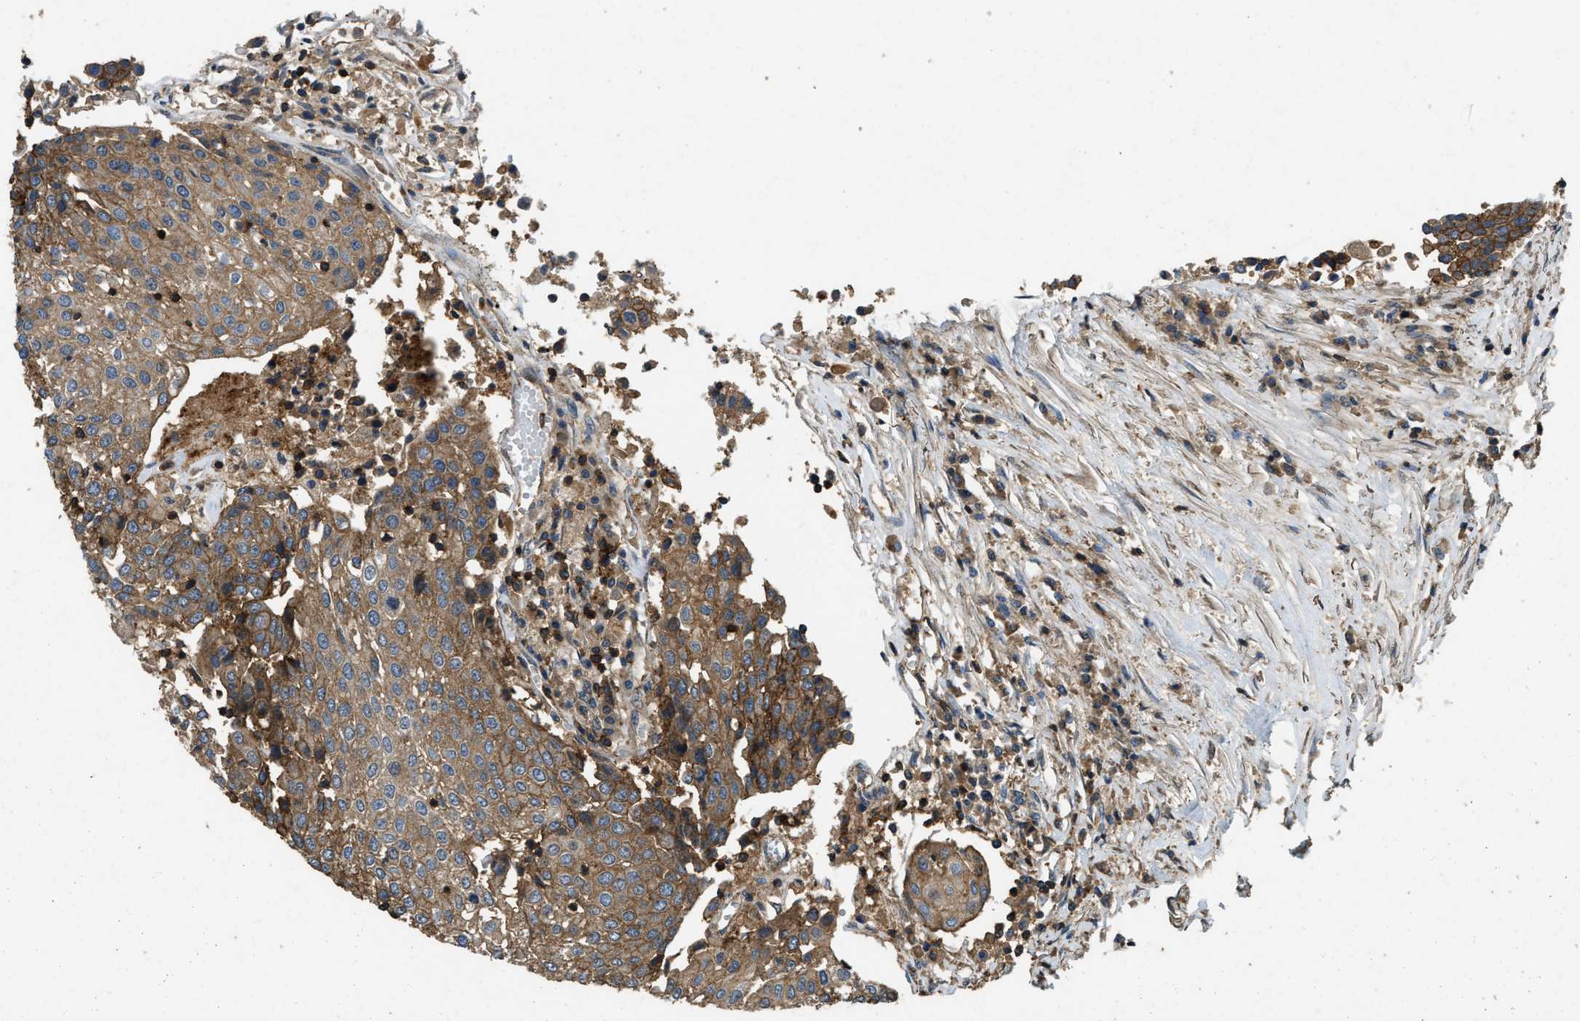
{"staining": {"intensity": "moderate", "quantity": ">75%", "location": "cytoplasmic/membranous"}, "tissue": "urothelial cancer", "cell_type": "Tumor cells", "image_type": "cancer", "snomed": [{"axis": "morphology", "description": "Urothelial carcinoma, High grade"}, {"axis": "topography", "description": "Urinary bladder"}], "caption": "Tumor cells demonstrate medium levels of moderate cytoplasmic/membranous positivity in approximately >75% of cells in human urothelial cancer. The protein is stained brown, and the nuclei are stained in blue (DAB (3,3'-diaminobenzidine) IHC with brightfield microscopy, high magnification).", "gene": "ATP8B1", "patient": {"sex": "female", "age": 85}}